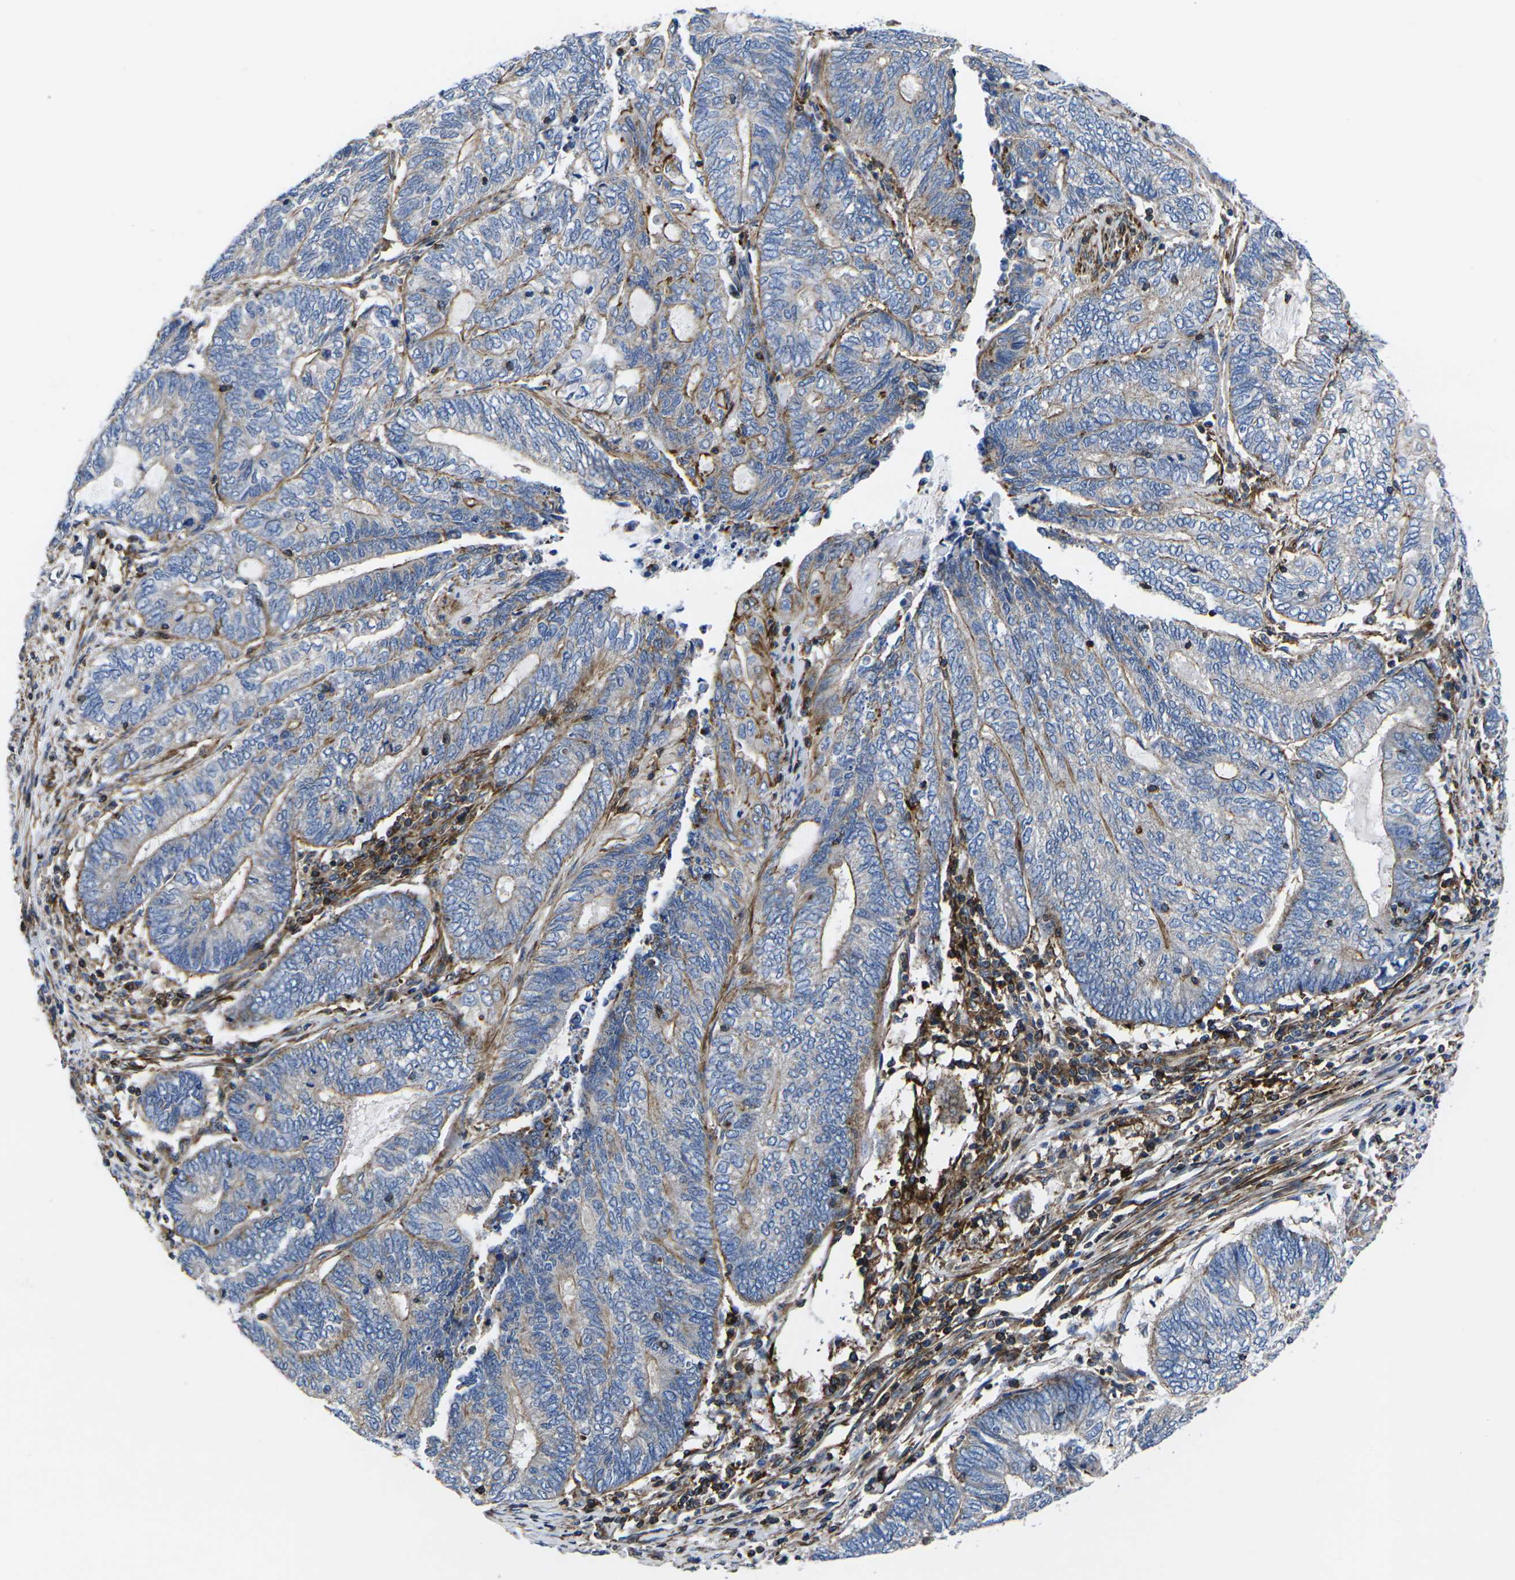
{"staining": {"intensity": "moderate", "quantity": "25%-75%", "location": "cytoplasmic/membranous"}, "tissue": "endometrial cancer", "cell_type": "Tumor cells", "image_type": "cancer", "snomed": [{"axis": "morphology", "description": "Adenocarcinoma, NOS"}, {"axis": "topography", "description": "Uterus"}, {"axis": "topography", "description": "Endometrium"}], "caption": "Immunohistochemistry (IHC) (DAB) staining of human endometrial adenocarcinoma reveals moderate cytoplasmic/membranous protein expression in approximately 25%-75% of tumor cells.", "gene": "GPR4", "patient": {"sex": "female", "age": 70}}